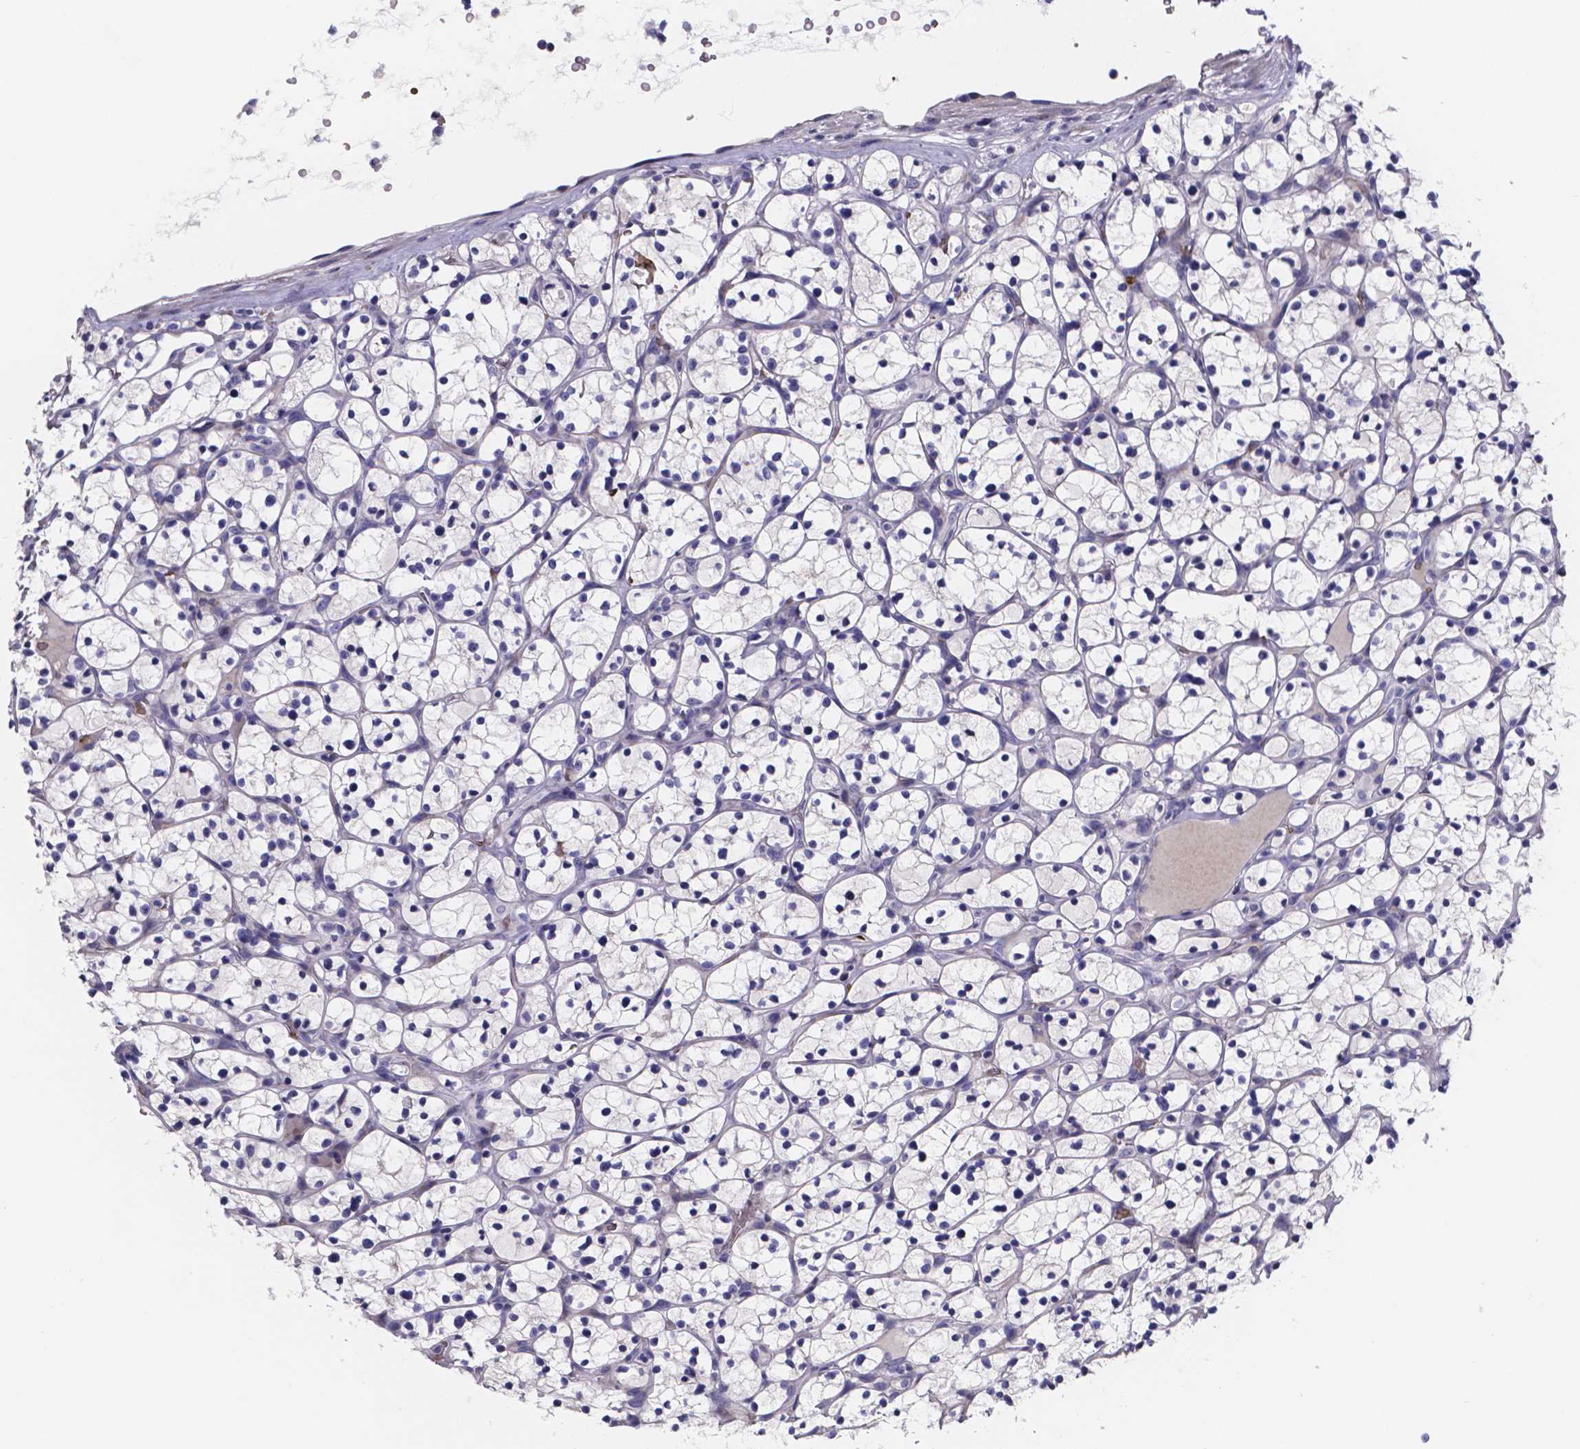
{"staining": {"intensity": "negative", "quantity": "none", "location": "none"}, "tissue": "renal cancer", "cell_type": "Tumor cells", "image_type": "cancer", "snomed": [{"axis": "morphology", "description": "Adenocarcinoma, NOS"}, {"axis": "topography", "description": "Kidney"}], "caption": "DAB (3,3'-diaminobenzidine) immunohistochemical staining of adenocarcinoma (renal) demonstrates no significant staining in tumor cells.", "gene": "GABRA3", "patient": {"sex": "female", "age": 64}}